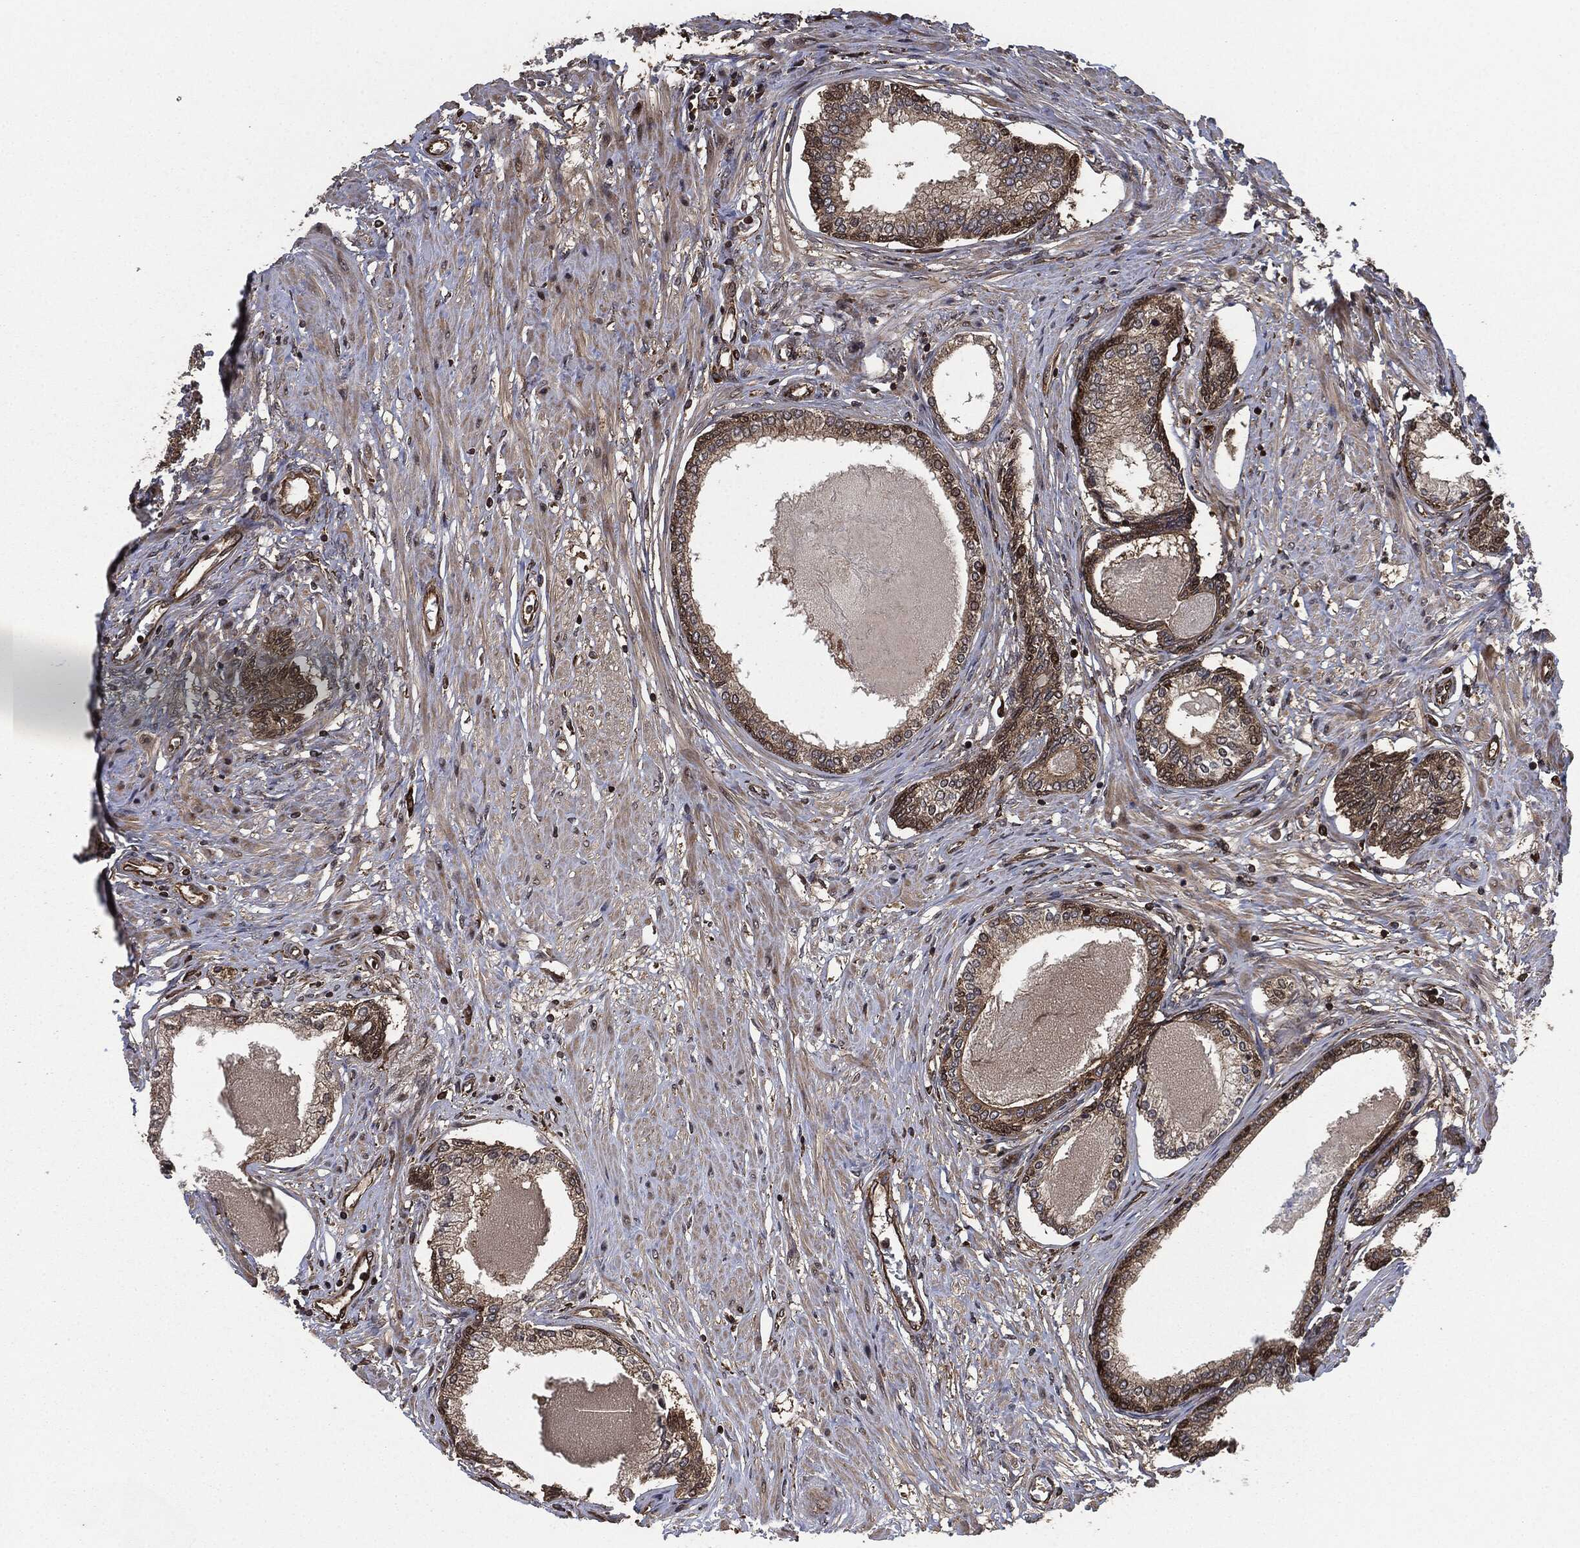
{"staining": {"intensity": "moderate", "quantity": ">75%", "location": "cytoplasmic/membranous"}, "tissue": "prostate cancer", "cell_type": "Tumor cells", "image_type": "cancer", "snomed": [{"axis": "morphology", "description": "Adenocarcinoma, Low grade"}, {"axis": "topography", "description": "Prostate and seminal vesicle, NOS"}], "caption": "Immunohistochemical staining of human prostate cancer (adenocarcinoma (low-grade)) demonstrates moderate cytoplasmic/membranous protein staining in approximately >75% of tumor cells.", "gene": "RAP1GDS1", "patient": {"sex": "male", "age": 61}}